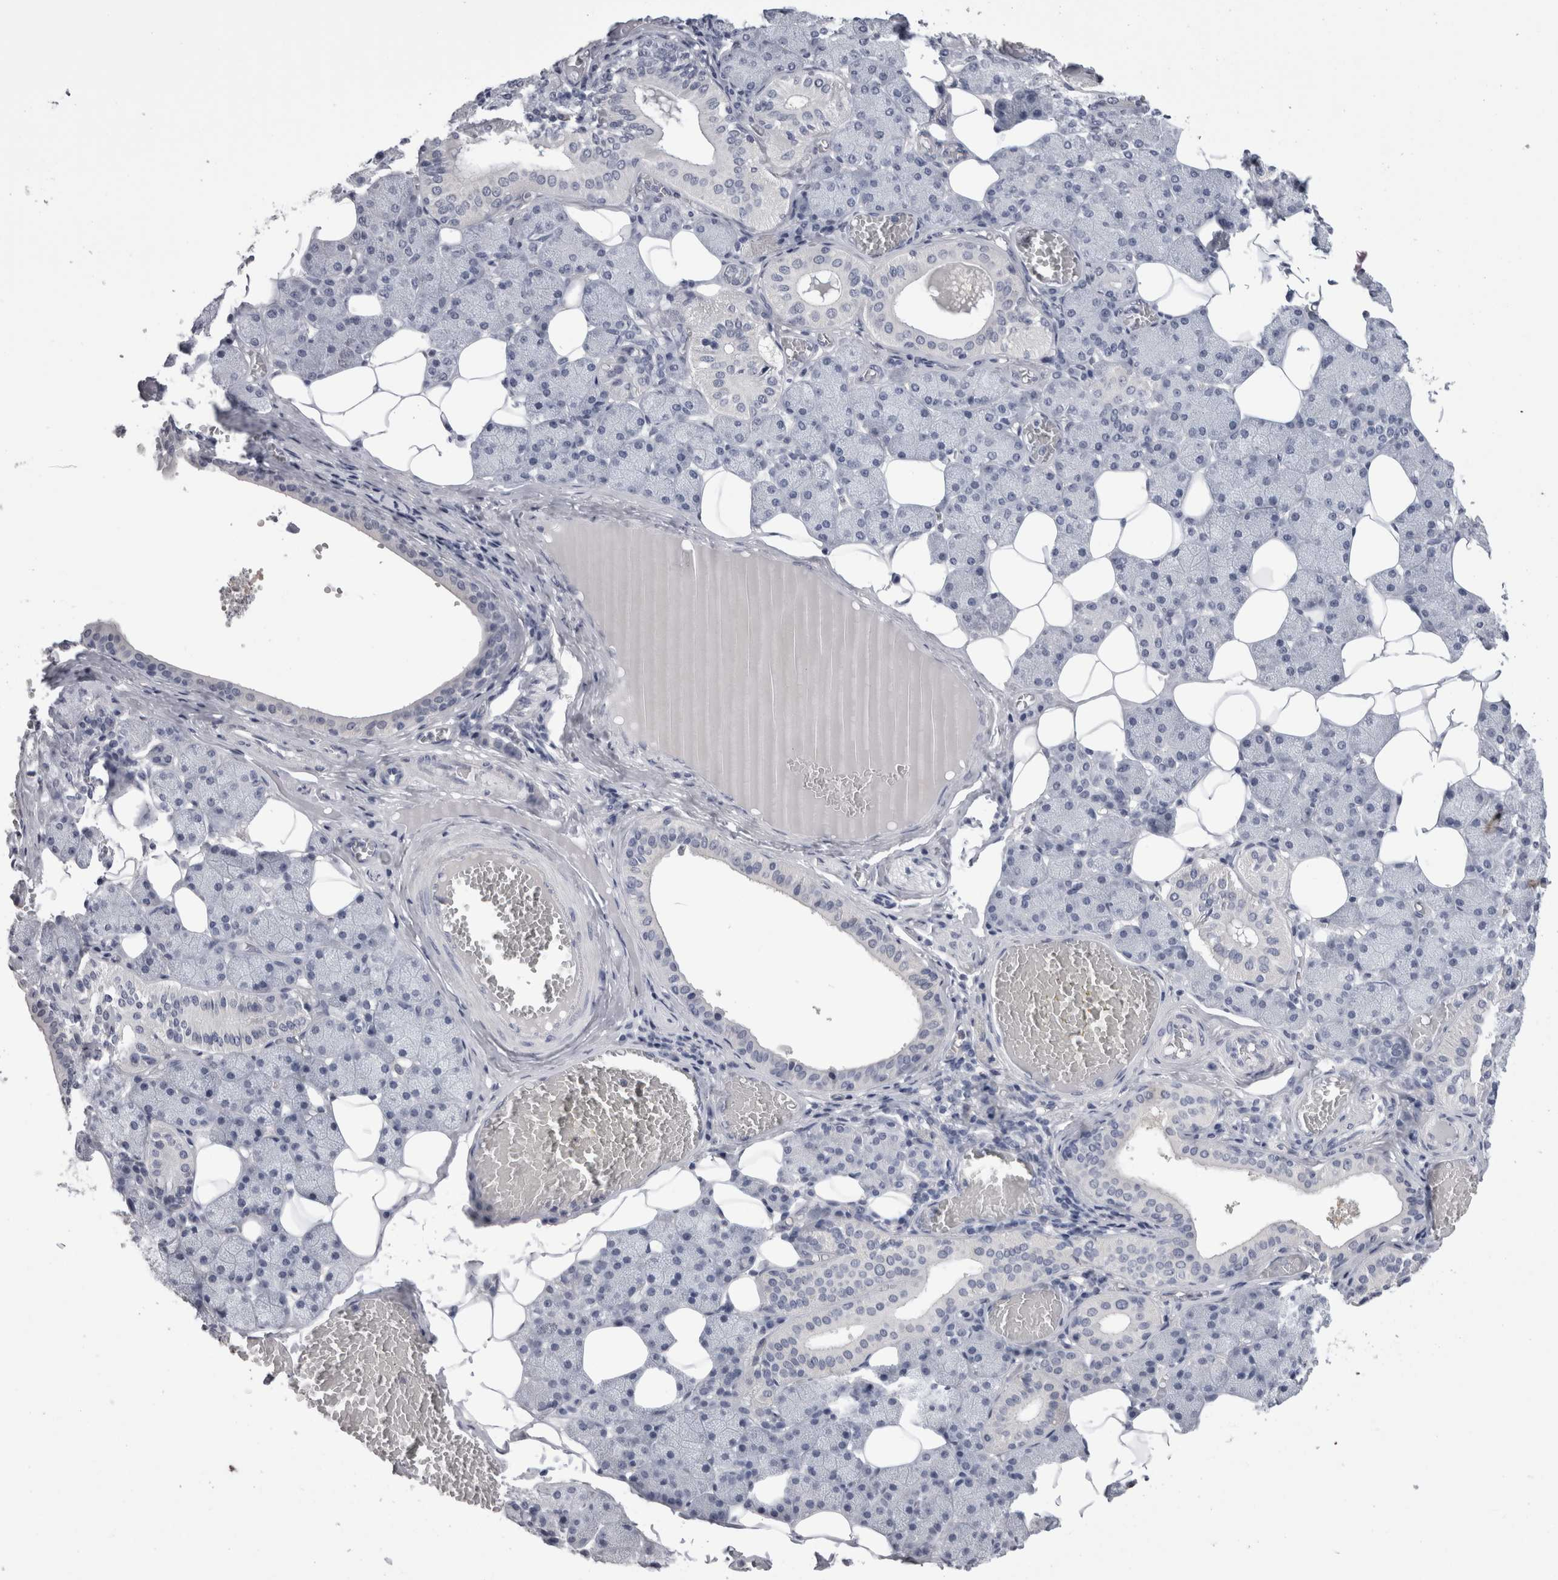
{"staining": {"intensity": "negative", "quantity": "none", "location": "none"}, "tissue": "salivary gland", "cell_type": "Glandular cells", "image_type": "normal", "snomed": [{"axis": "morphology", "description": "Normal tissue, NOS"}, {"axis": "topography", "description": "Salivary gland"}], "caption": "Immunohistochemistry (IHC) histopathology image of benign salivary gland stained for a protein (brown), which shows no positivity in glandular cells. (DAB (3,3'-diaminobenzidine) IHC with hematoxylin counter stain).", "gene": "AFMID", "patient": {"sex": "female", "age": 33}}